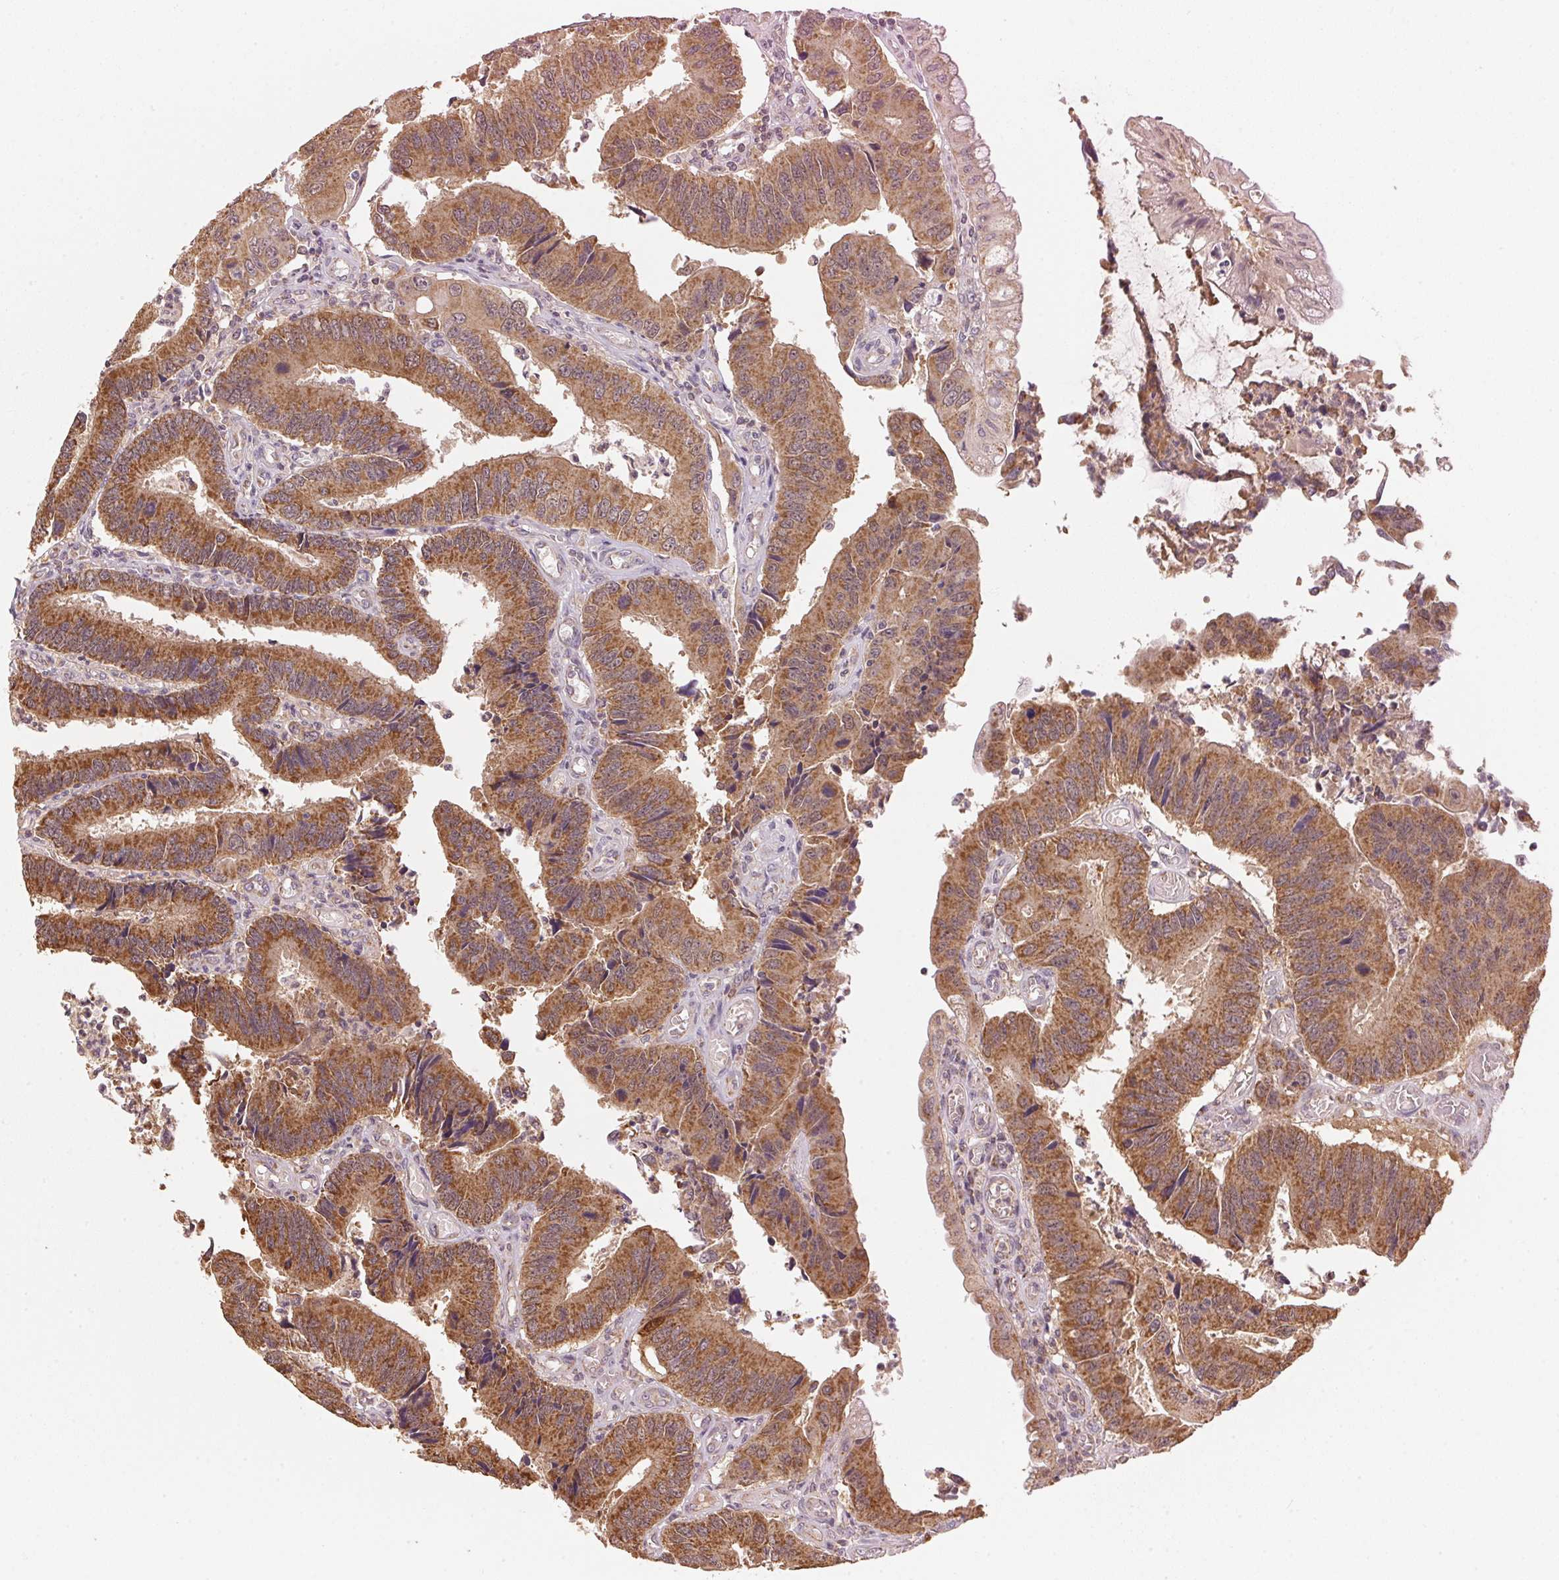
{"staining": {"intensity": "moderate", "quantity": ">75%", "location": "cytoplasmic/membranous"}, "tissue": "colorectal cancer", "cell_type": "Tumor cells", "image_type": "cancer", "snomed": [{"axis": "morphology", "description": "Adenocarcinoma, NOS"}, {"axis": "topography", "description": "Colon"}], "caption": "Protein staining of adenocarcinoma (colorectal) tissue demonstrates moderate cytoplasmic/membranous positivity in about >75% of tumor cells. (brown staining indicates protein expression, while blue staining denotes nuclei).", "gene": "ARHGAP6", "patient": {"sex": "female", "age": 67}}